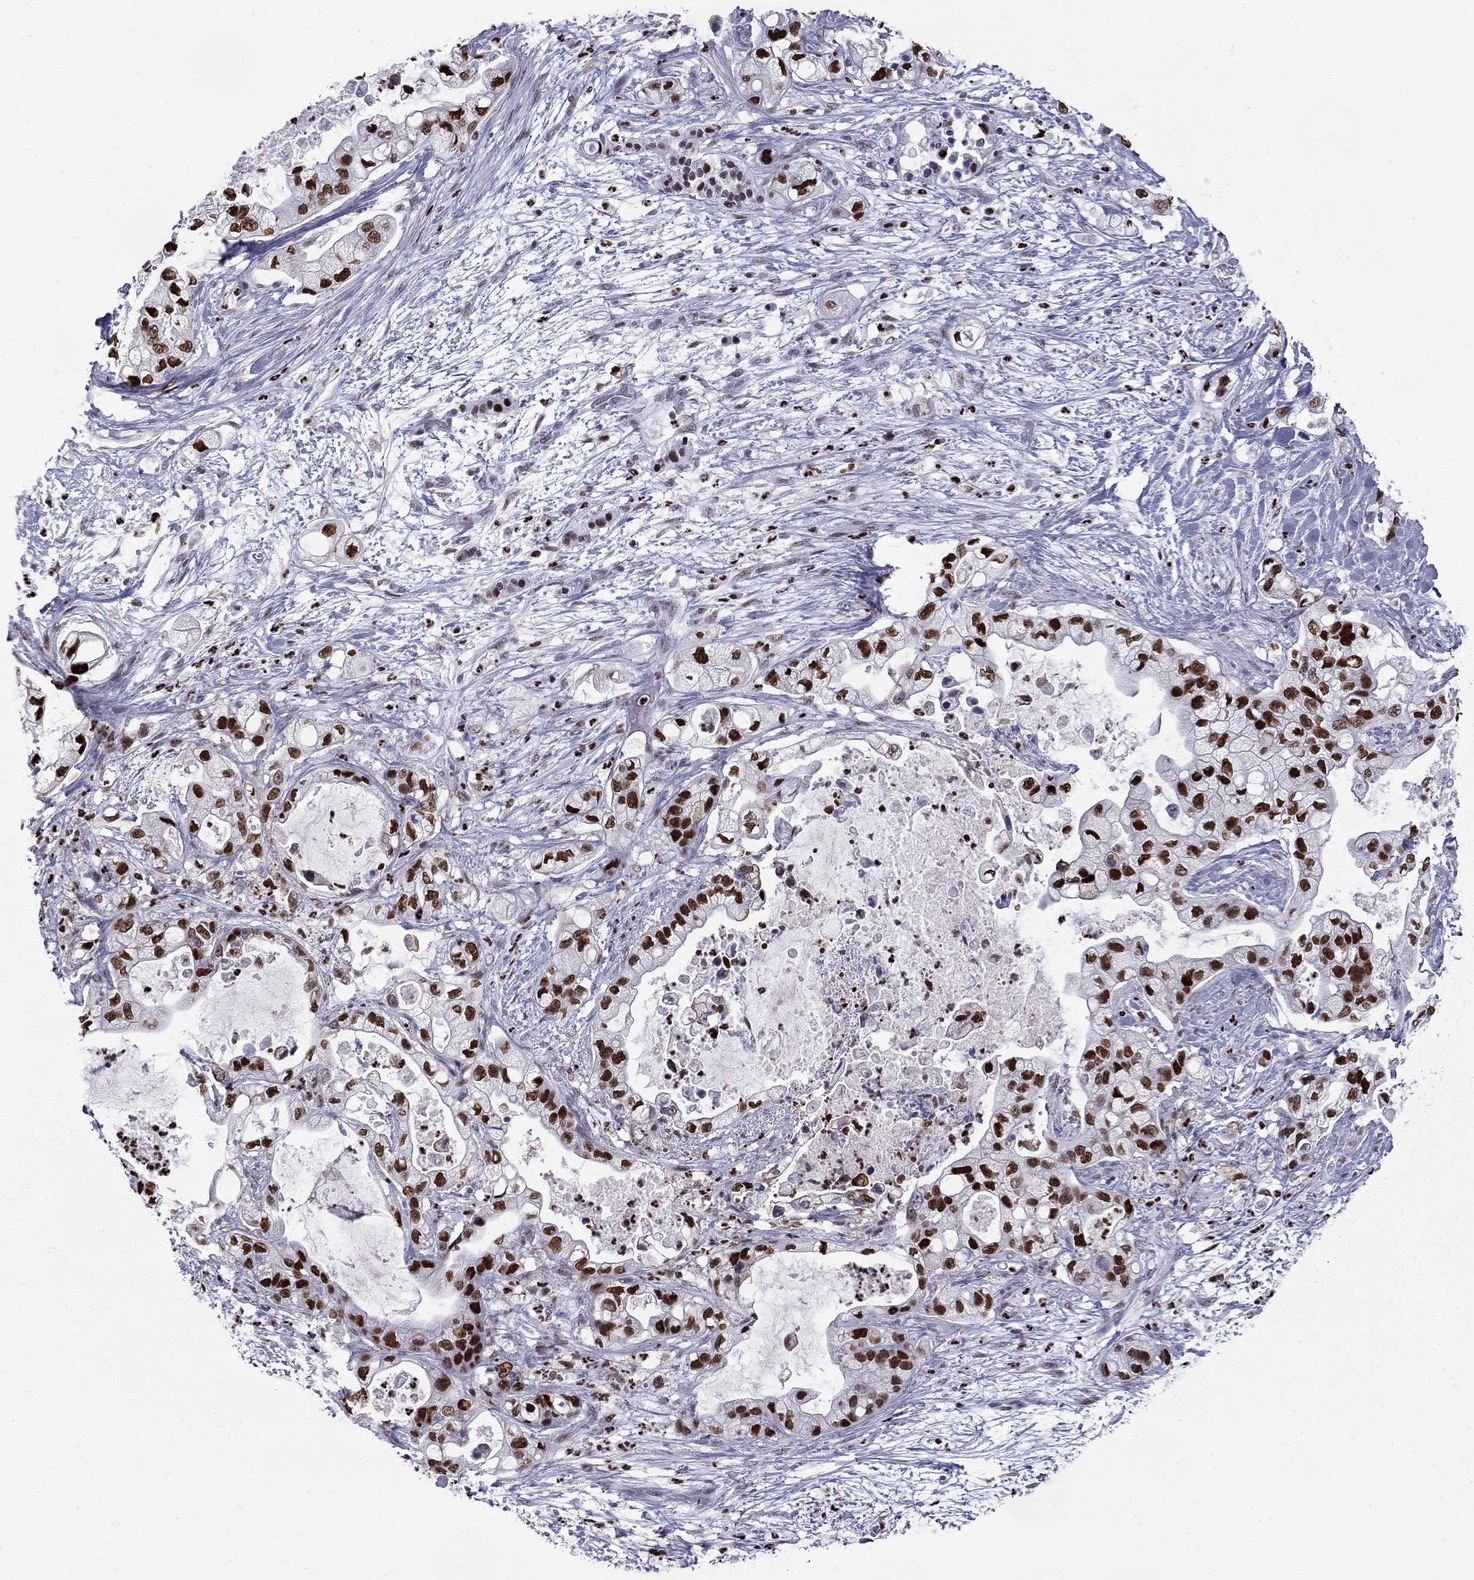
{"staining": {"intensity": "strong", "quantity": ">75%", "location": "nuclear"}, "tissue": "pancreatic cancer", "cell_type": "Tumor cells", "image_type": "cancer", "snomed": [{"axis": "morphology", "description": "Adenocarcinoma, NOS"}, {"axis": "topography", "description": "Pancreas"}], "caption": "Human pancreatic cancer stained for a protein (brown) demonstrates strong nuclear positive staining in approximately >75% of tumor cells.", "gene": "PCGF3", "patient": {"sex": "female", "age": 69}}